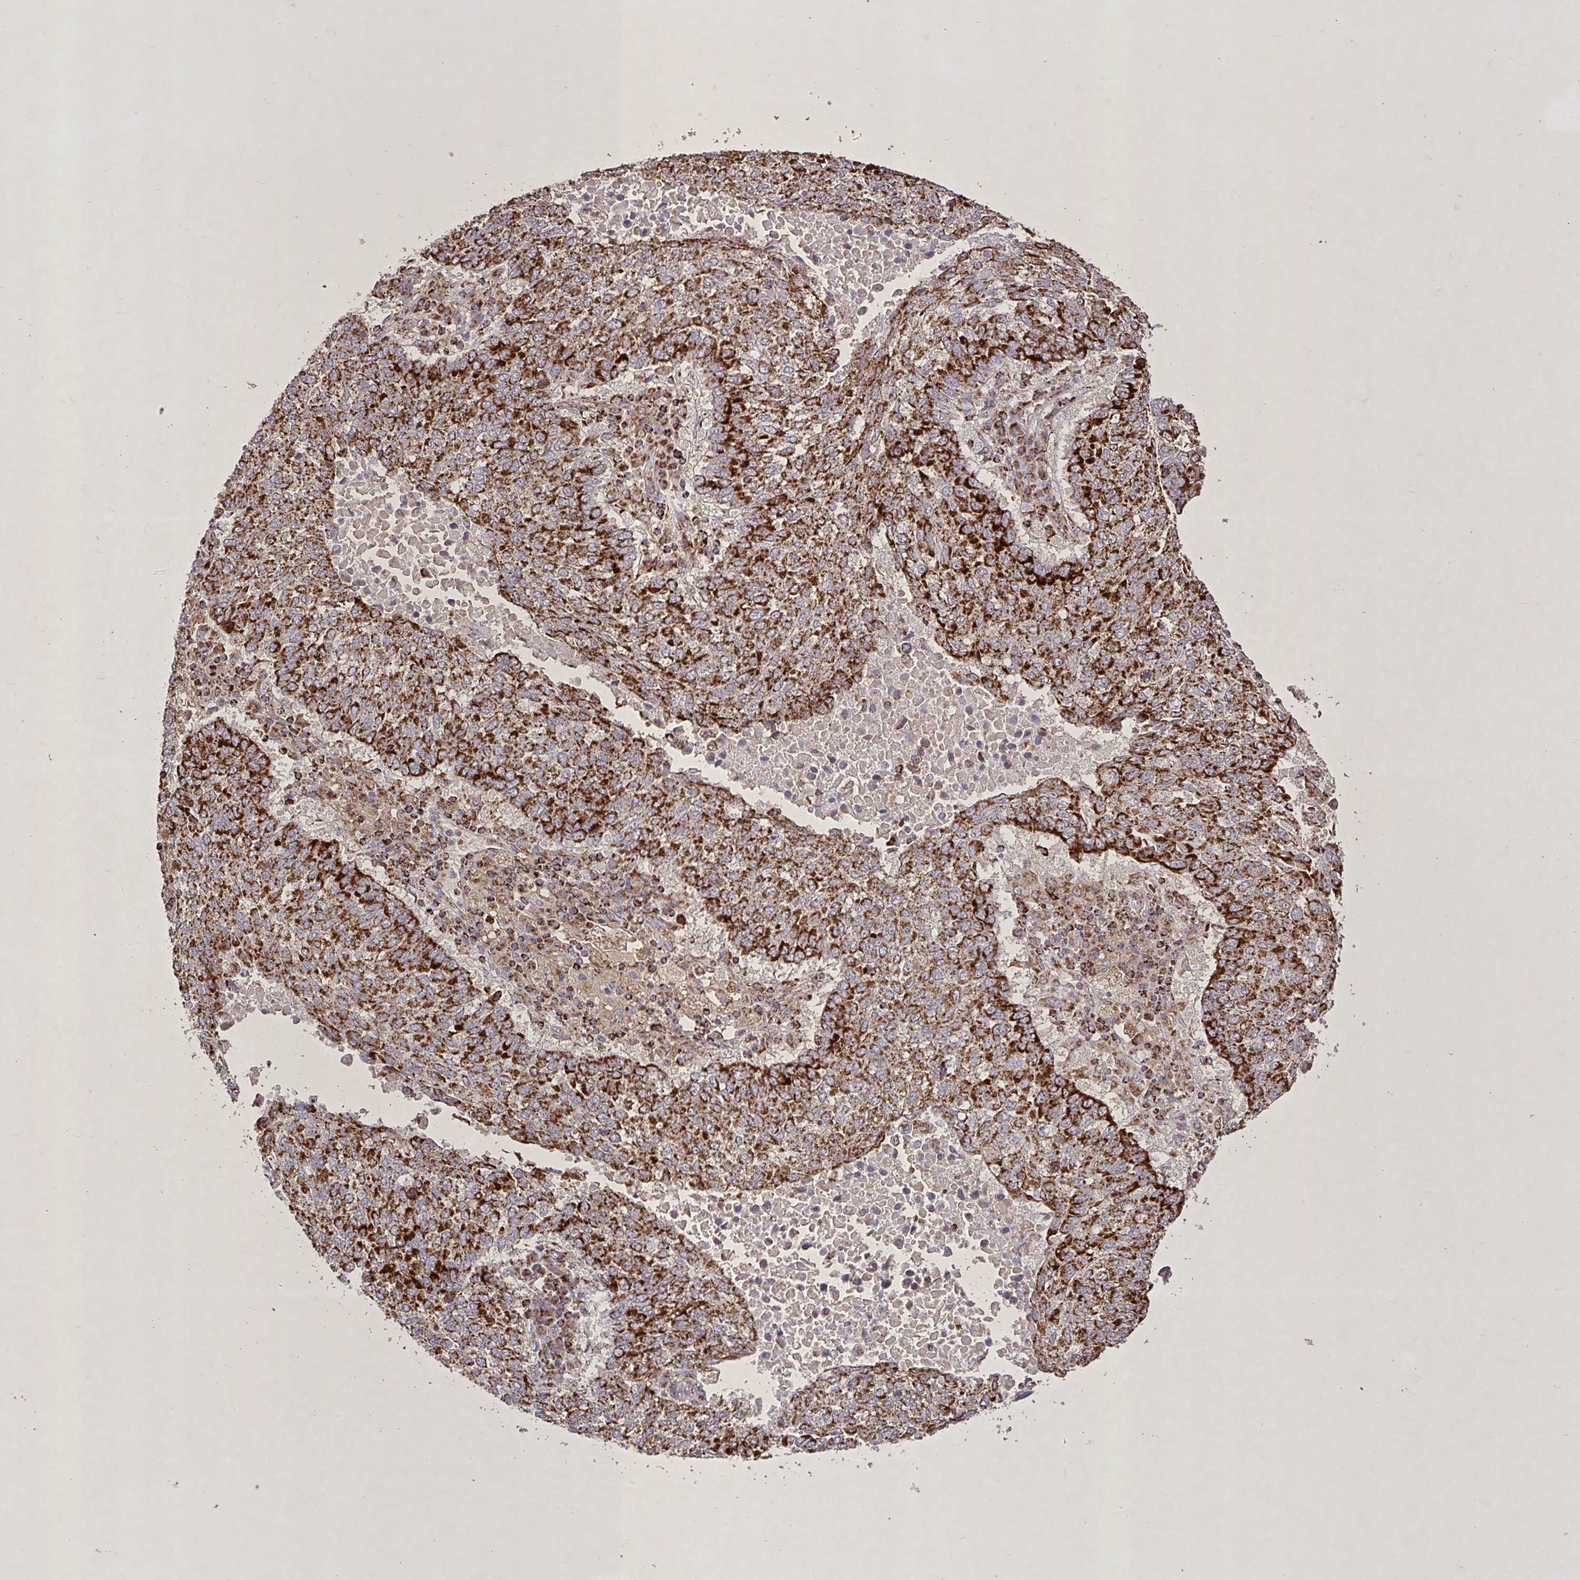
{"staining": {"intensity": "strong", "quantity": ">75%", "location": "cytoplasmic/membranous"}, "tissue": "lung cancer", "cell_type": "Tumor cells", "image_type": "cancer", "snomed": [{"axis": "morphology", "description": "Squamous cell carcinoma, NOS"}, {"axis": "topography", "description": "Lung"}], "caption": "Tumor cells demonstrate high levels of strong cytoplasmic/membranous staining in approximately >75% of cells in lung squamous cell carcinoma. (Stains: DAB (3,3'-diaminobenzidine) in brown, nuclei in blue, Microscopy: brightfield microscopy at high magnification).", "gene": "AGK", "patient": {"sex": "male", "age": 73}}